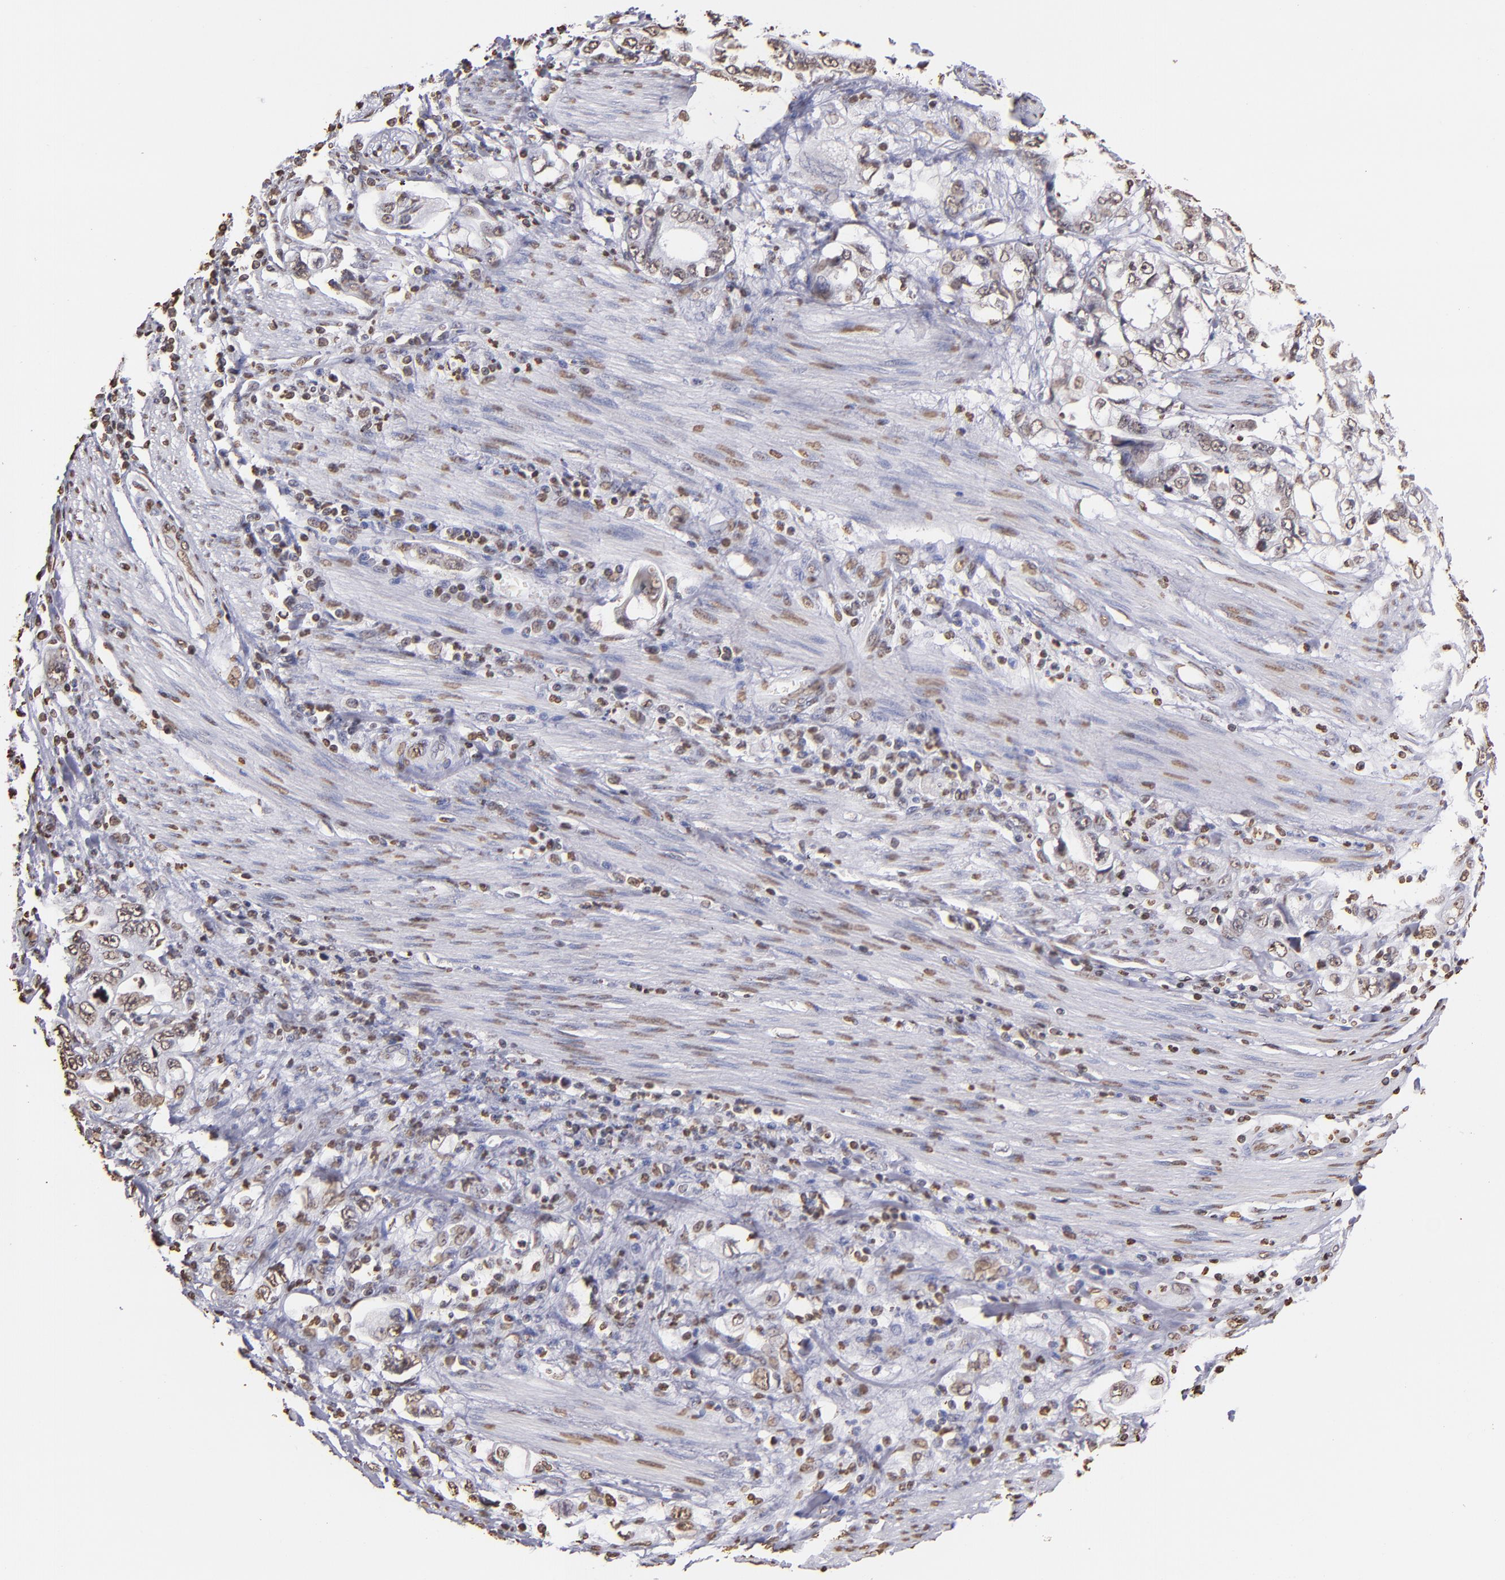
{"staining": {"intensity": "weak", "quantity": "<25%", "location": "nuclear"}, "tissue": "stomach cancer", "cell_type": "Tumor cells", "image_type": "cancer", "snomed": [{"axis": "morphology", "description": "Adenocarcinoma, NOS"}, {"axis": "topography", "description": "Pancreas"}, {"axis": "topography", "description": "Stomach, upper"}], "caption": "The image exhibits no significant expression in tumor cells of stomach adenocarcinoma. (DAB IHC with hematoxylin counter stain).", "gene": "LBX1", "patient": {"sex": "male", "age": 77}}